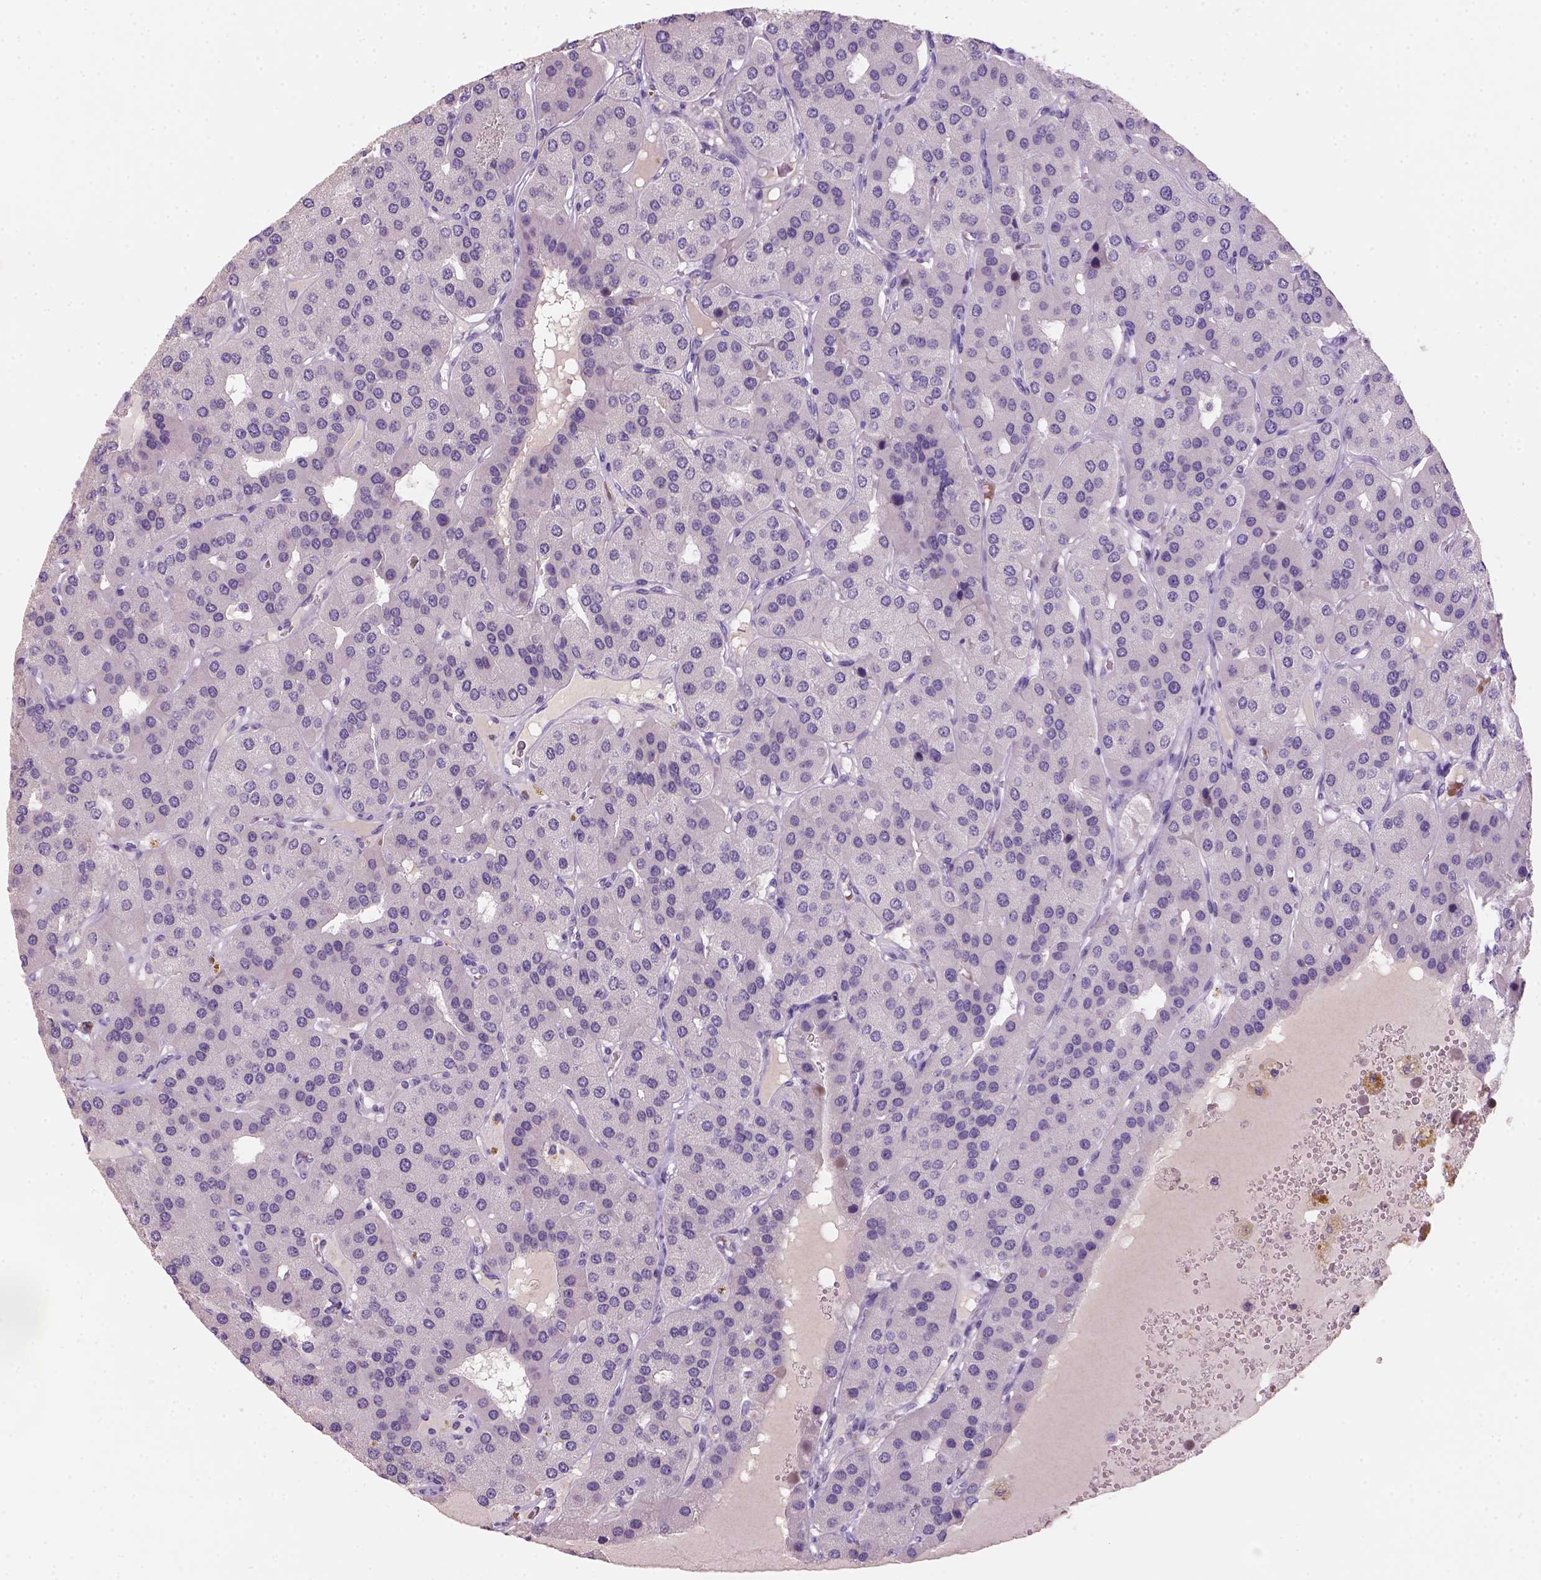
{"staining": {"intensity": "negative", "quantity": "none", "location": "none"}, "tissue": "parathyroid gland", "cell_type": "Glandular cells", "image_type": "normal", "snomed": [{"axis": "morphology", "description": "Normal tissue, NOS"}, {"axis": "morphology", "description": "Adenoma, NOS"}, {"axis": "topography", "description": "Parathyroid gland"}], "caption": "This photomicrograph is of unremarkable parathyroid gland stained with IHC to label a protein in brown with the nuclei are counter-stained blue. There is no expression in glandular cells. The staining is performed using DAB brown chromogen with nuclei counter-stained in using hematoxylin.", "gene": "ZMAT4", "patient": {"sex": "female", "age": 86}}